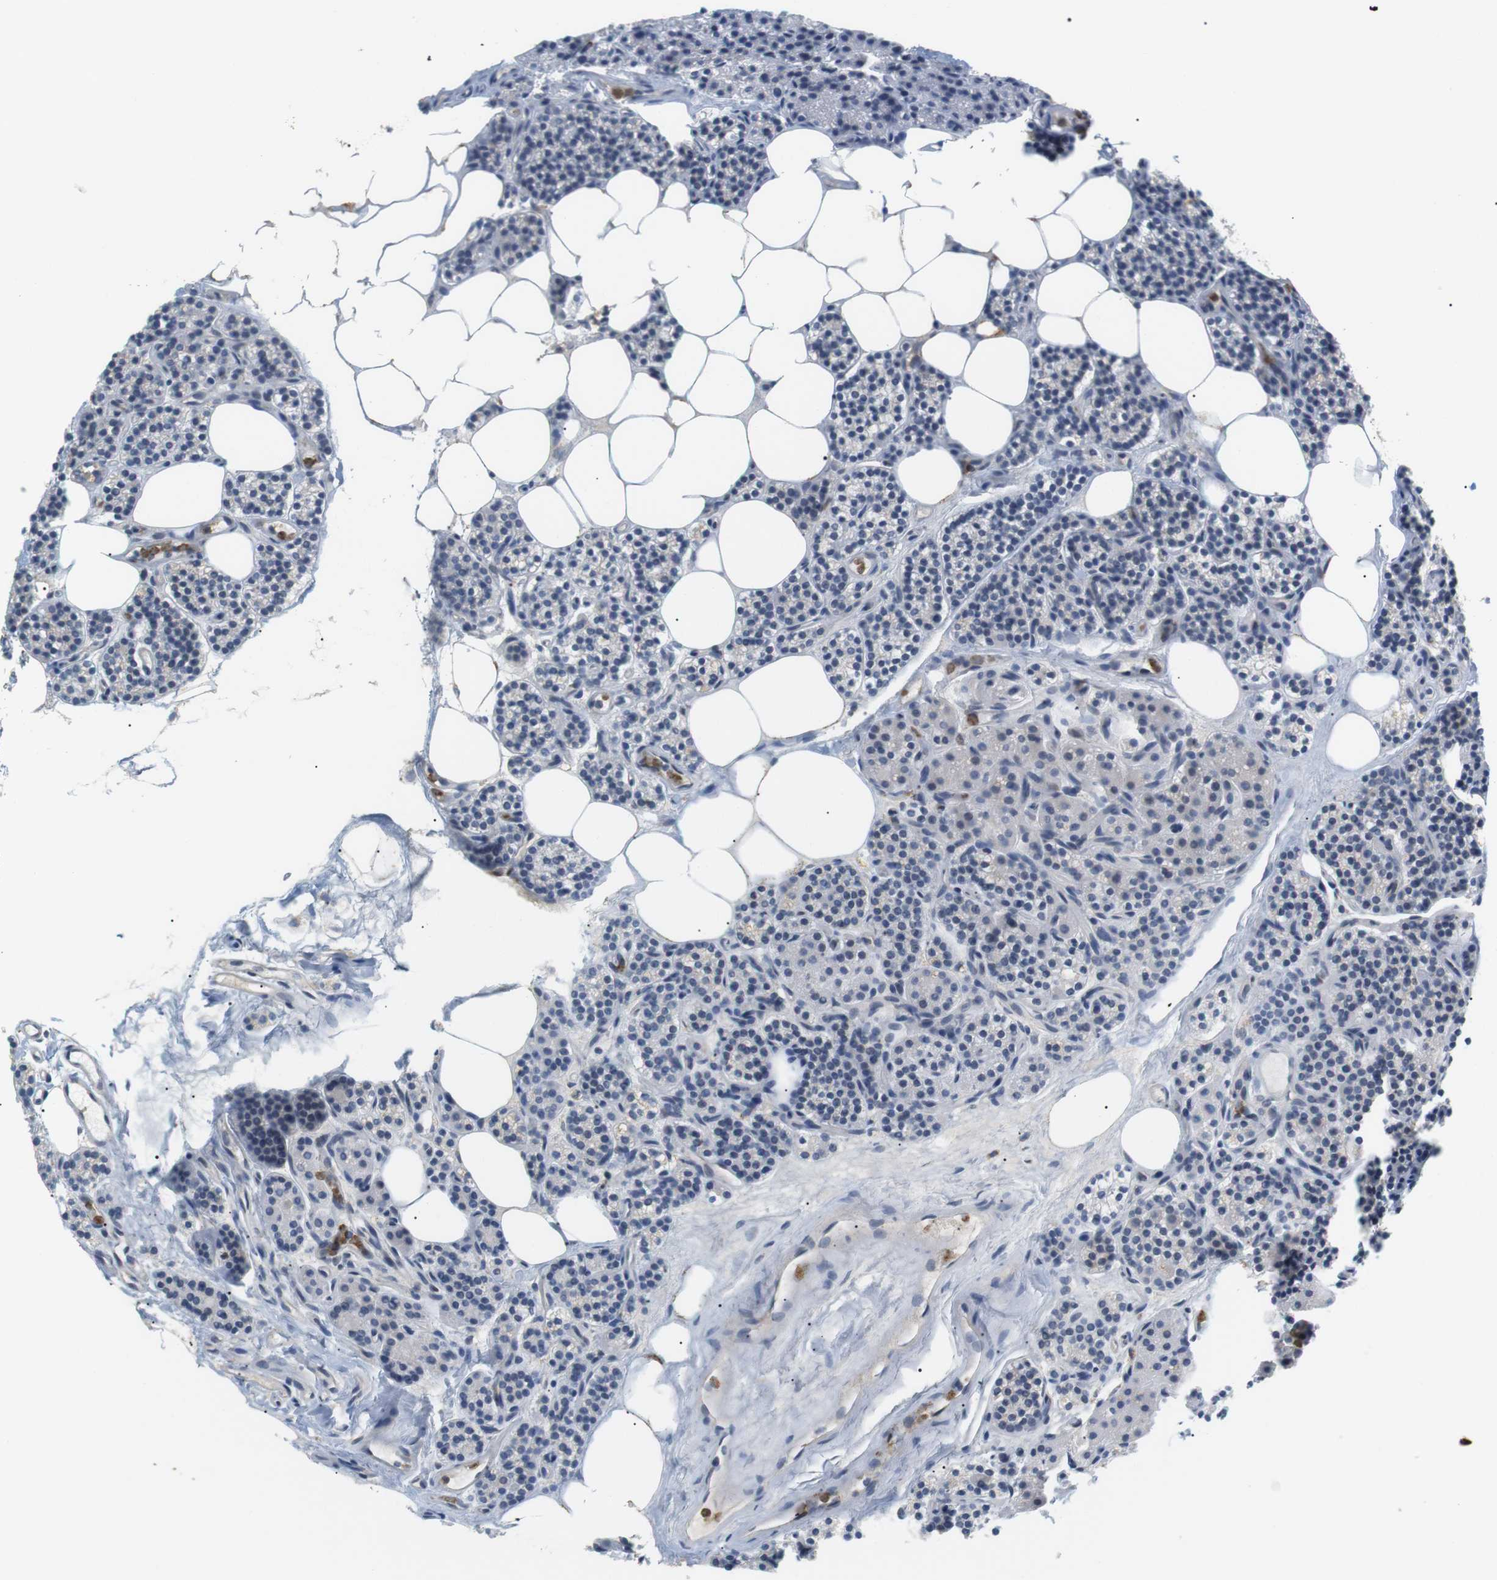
{"staining": {"intensity": "negative", "quantity": "none", "location": "none"}, "tissue": "parathyroid gland", "cell_type": "Glandular cells", "image_type": "normal", "snomed": [{"axis": "morphology", "description": "Normal tissue, NOS"}, {"axis": "morphology", "description": "Adenoma, NOS"}, {"axis": "topography", "description": "Parathyroid gland"}], "caption": "High power microscopy image of an immunohistochemistry (IHC) image of unremarkable parathyroid gland, revealing no significant expression in glandular cells. The staining was performed using DAB to visualize the protein expression in brown, while the nuclei were stained in blue with hematoxylin (Magnification: 20x).", "gene": "CD300E", "patient": {"sex": "female", "age": 74}}